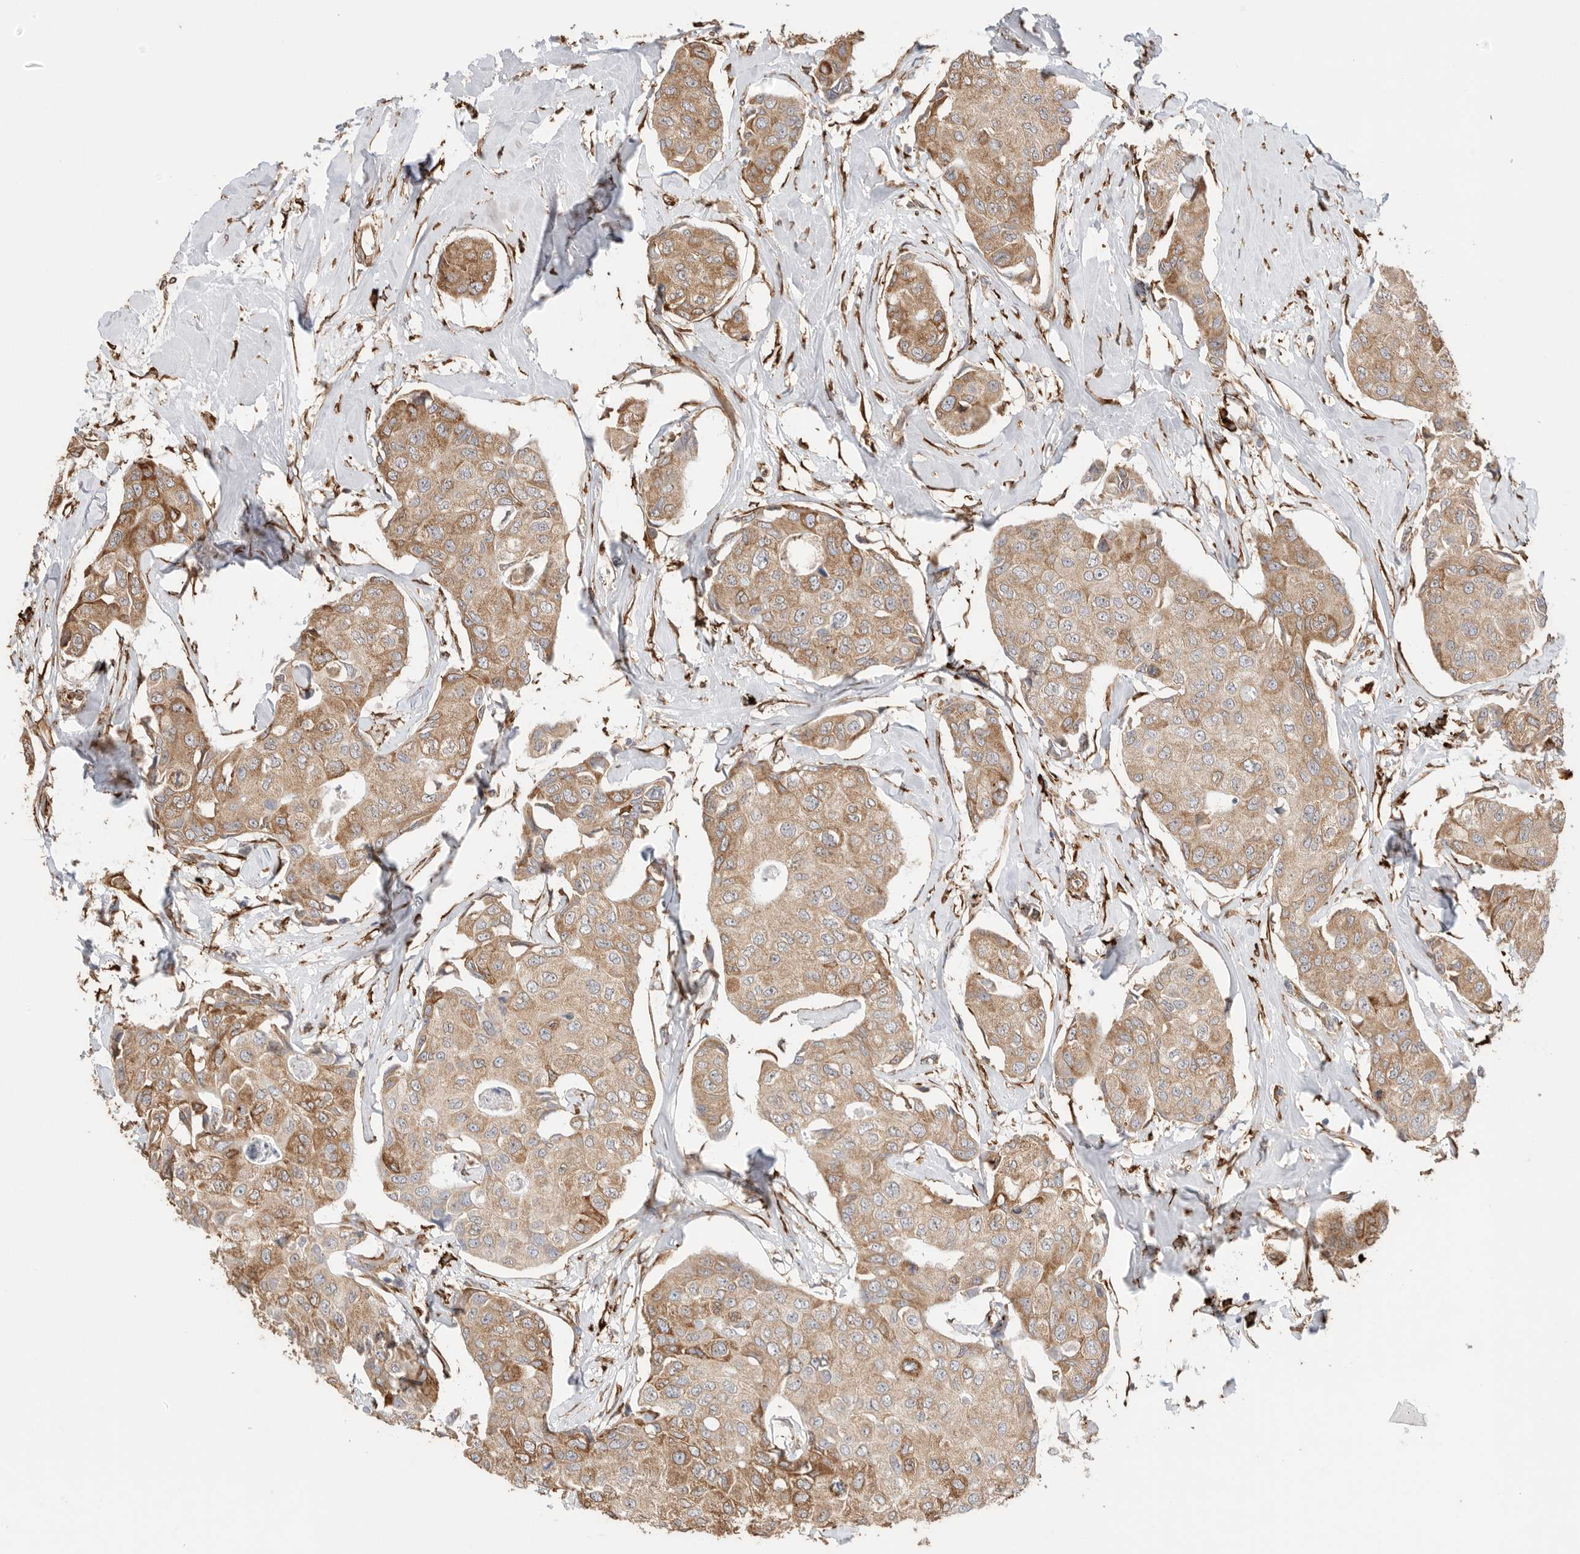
{"staining": {"intensity": "moderate", "quantity": ">75%", "location": "cytoplasmic/membranous"}, "tissue": "breast cancer", "cell_type": "Tumor cells", "image_type": "cancer", "snomed": [{"axis": "morphology", "description": "Duct carcinoma"}, {"axis": "topography", "description": "Breast"}], "caption": "Immunohistochemical staining of breast infiltrating ductal carcinoma shows medium levels of moderate cytoplasmic/membranous protein staining in approximately >75% of tumor cells.", "gene": "BLOC1S5", "patient": {"sex": "female", "age": 80}}